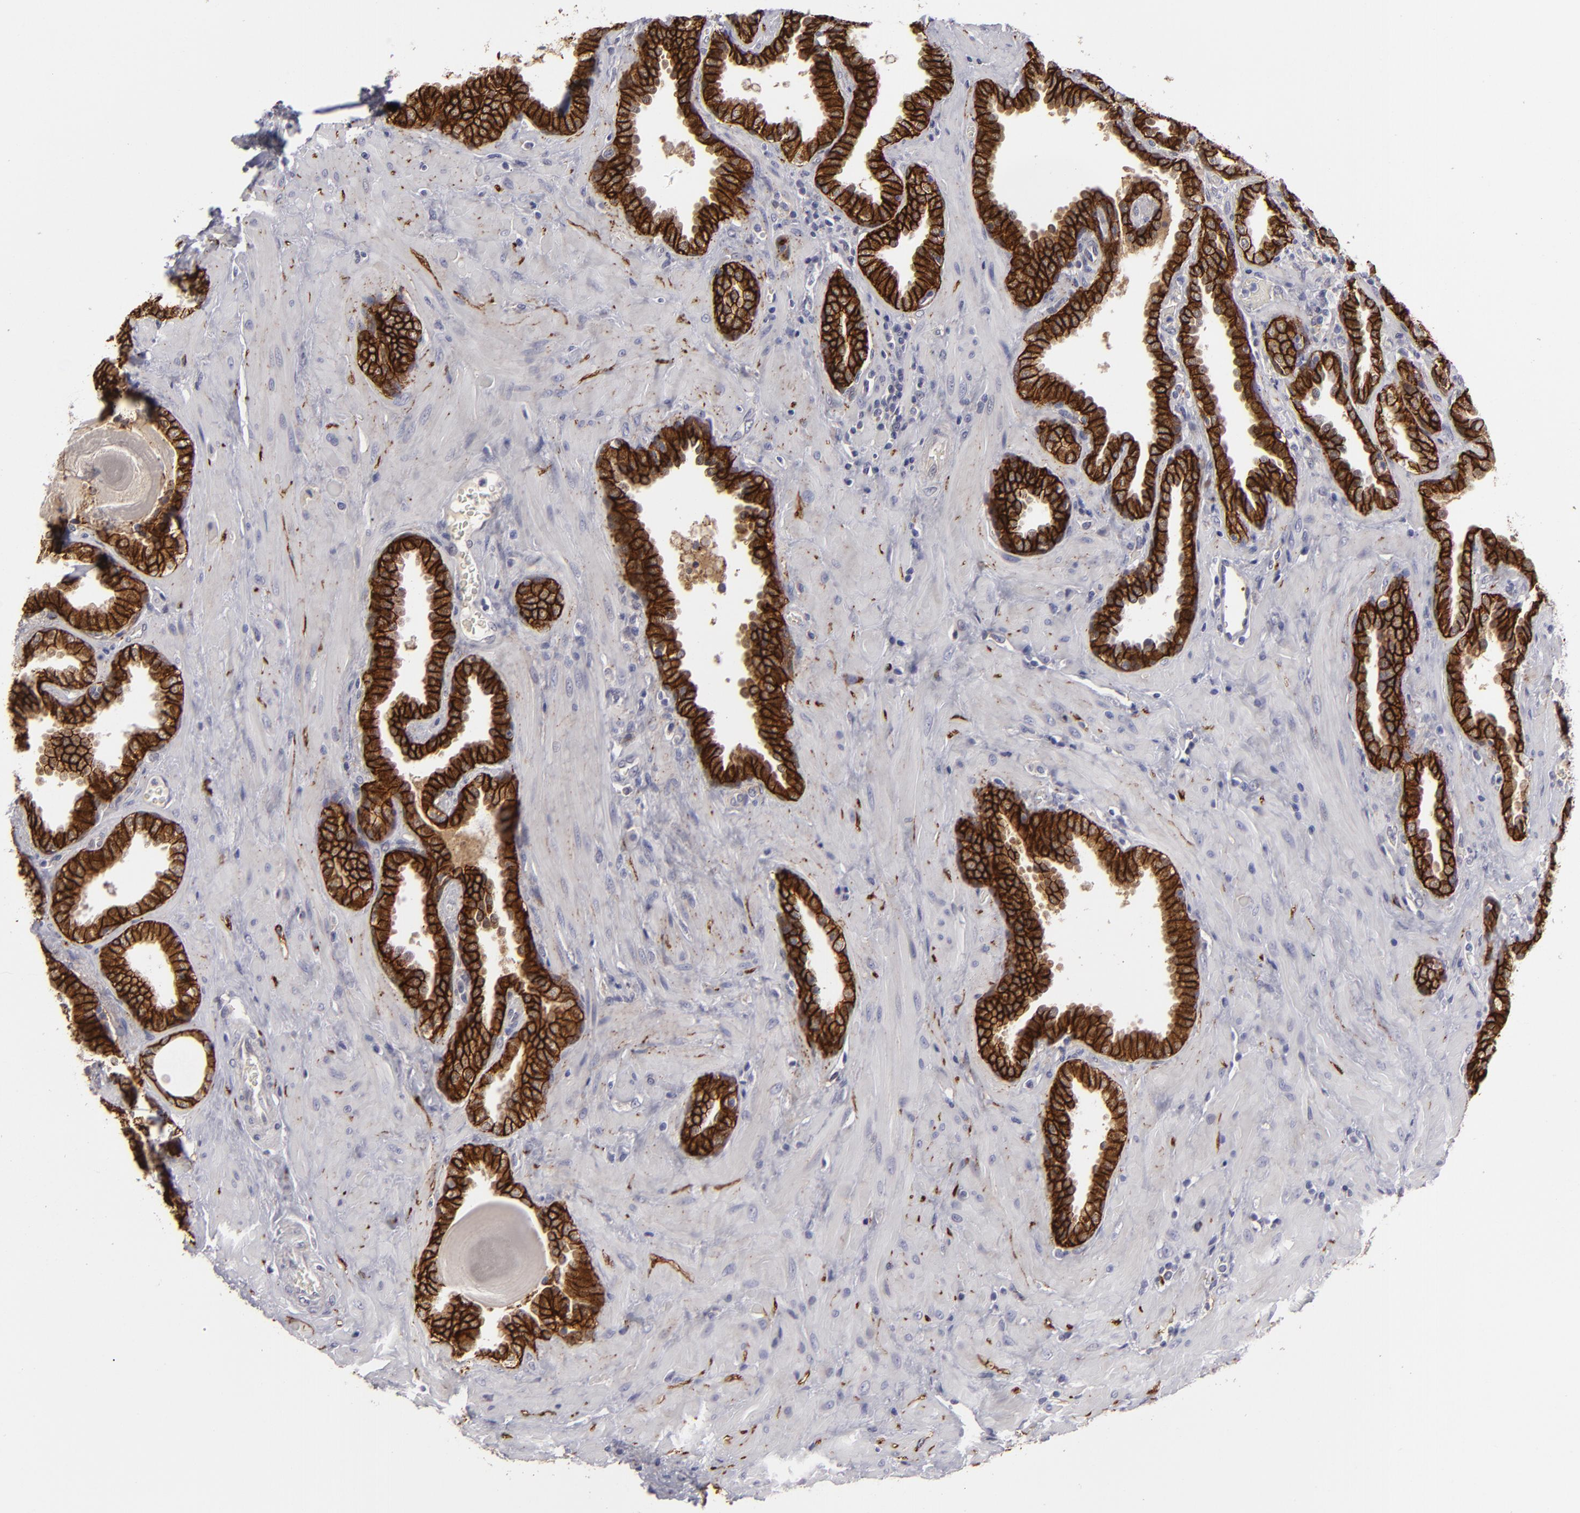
{"staining": {"intensity": "strong", "quantity": ">75%", "location": "cytoplasmic/membranous"}, "tissue": "prostate", "cell_type": "Glandular cells", "image_type": "normal", "snomed": [{"axis": "morphology", "description": "Normal tissue, NOS"}, {"axis": "topography", "description": "Prostate"}], "caption": "Immunohistochemical staining of normal human prostate displays high levels of strong cytoplasmic/membranous staining in approximately >75% of glandular cells.", "gene": "ALCAM", "patient": {"sex": "male", "age": 51}}